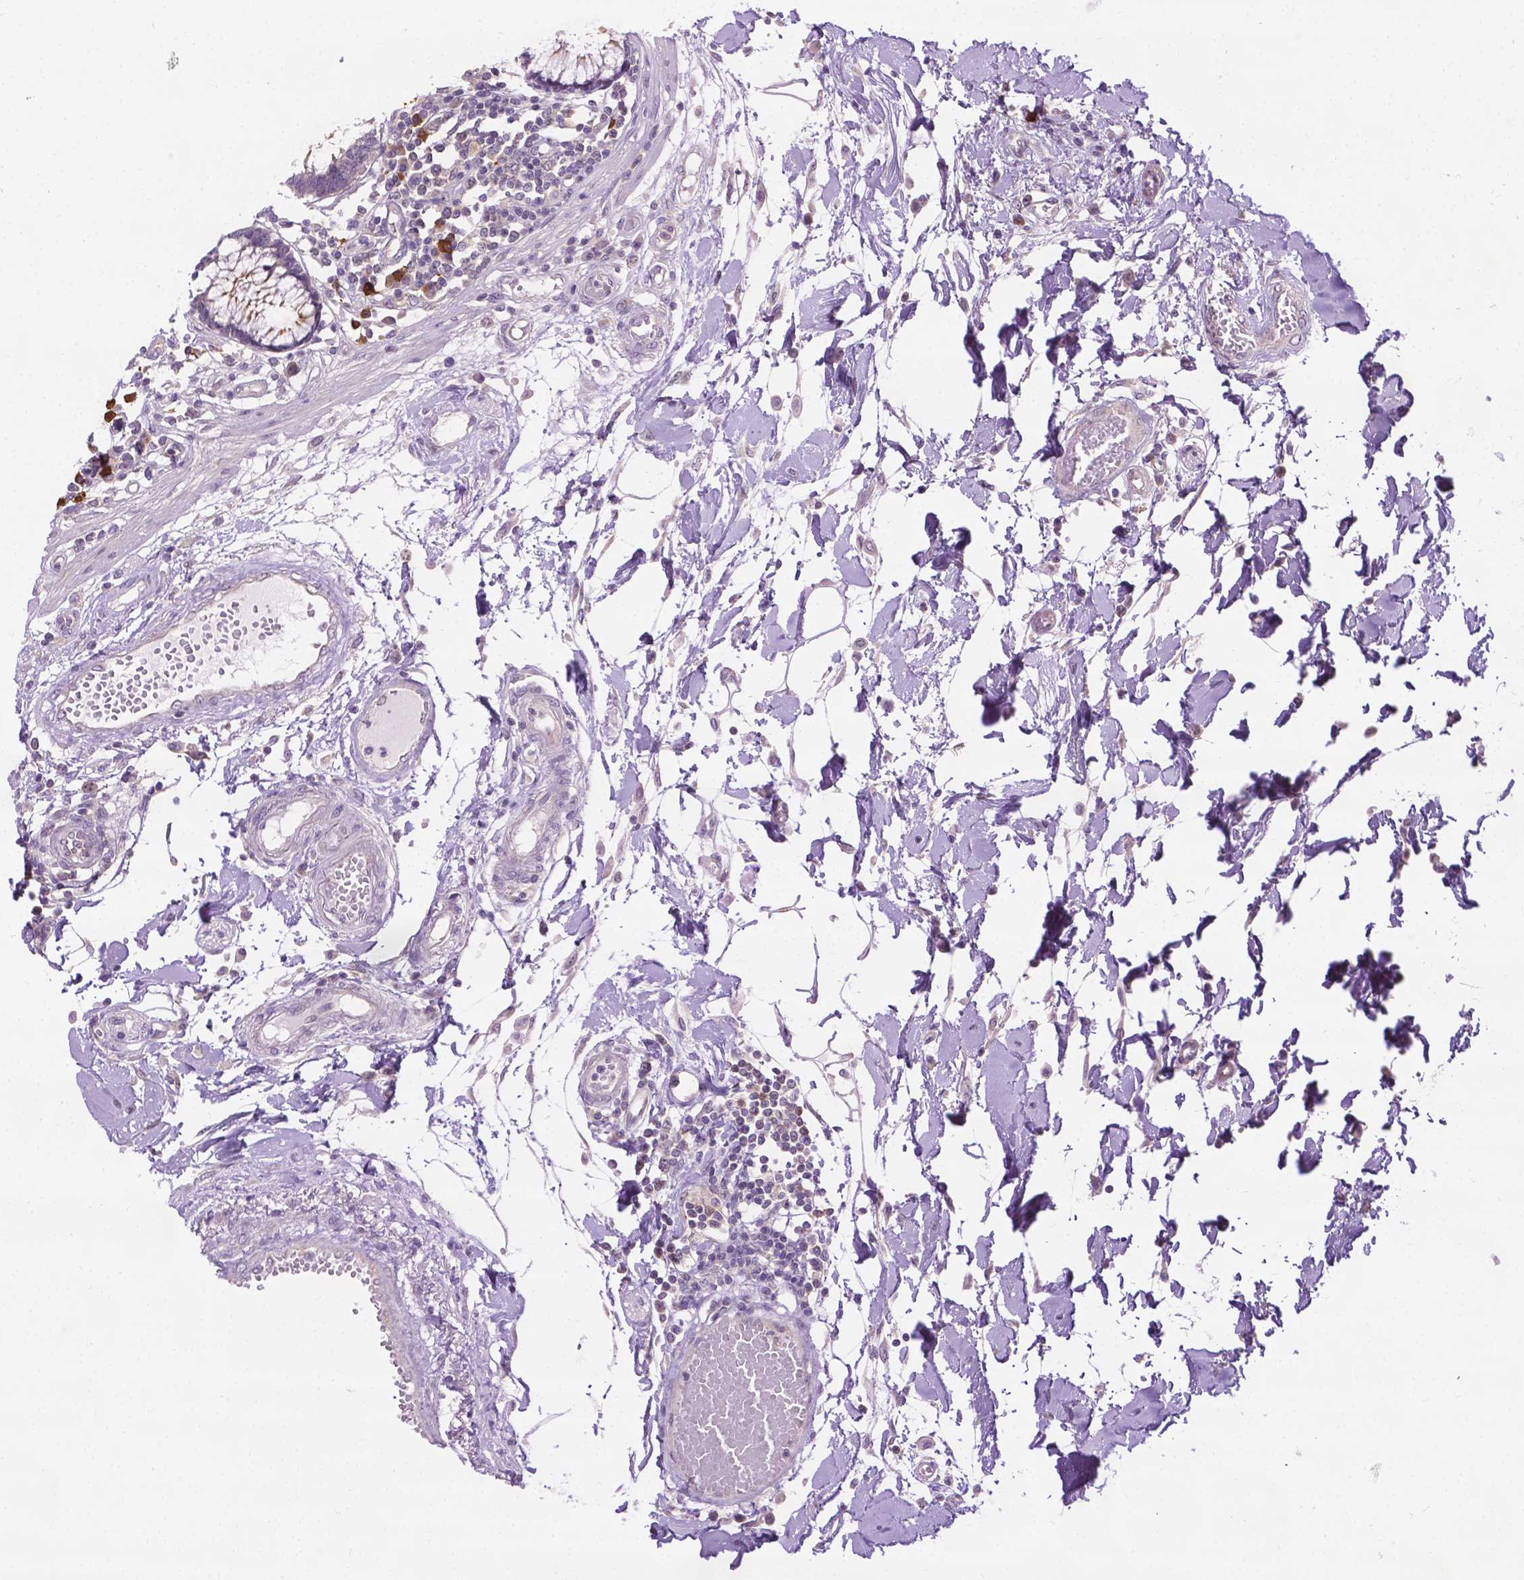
{"staining": {"intensity": "negative", "quantity": "none", "location": "none"}, "tissue": "colon", "cell_type": "Endothelial cells", "image_type": "normal", "snomed": [{"axis": "morphology", "description": "Normal tissue, NOS"}, {"axis": "morphology", "description": "Adenocarcinoma, NOS"}, {"axis": "topography", "description": "Colon"}], "caption": "High power microscopy micrograph of an IHC photomicrograph of benign colon, revealing no significant positivity in endothelial cells.", "gene": "DENND4A", "patient": {"sex": "male", "age": 83}}